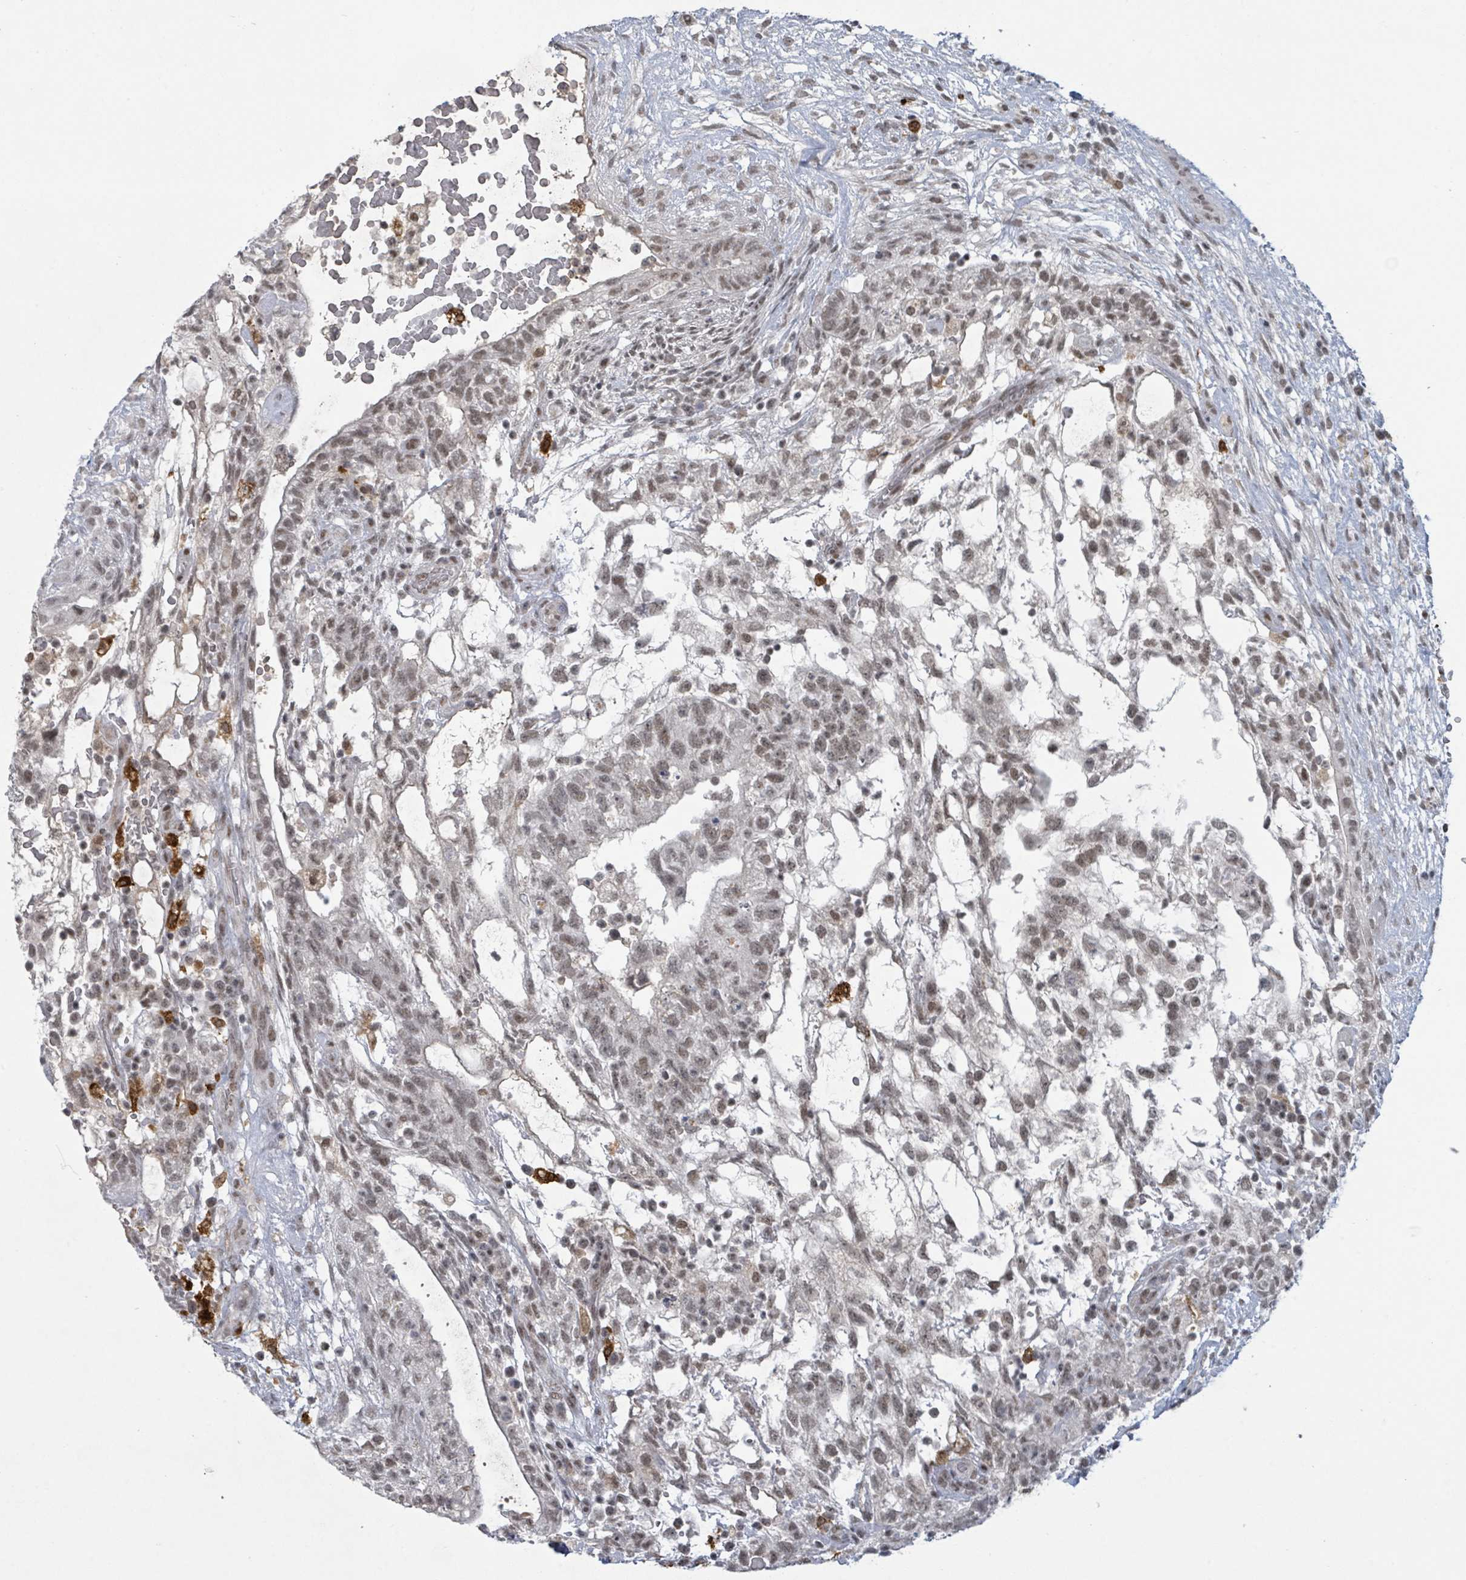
{"staining": {"intensity": "weak", "quantity": ">75%", "location": "nuclear"}, "tissue": "testis cancer", "cell_type": "Tumor cells", "image_type": "cancer", "snomed": [{"axis": "morphology", "description": "Normal tissue, NOS"}, {"axis": "morphology", "description": "Carcinoma, Embryonal, NOS"}, {"axis": "topography", "description": "Testis"}], "caption": "Immunohistochemistry (IHC) of testis embryonal carcinoma reveals low levels of weak nuclear positivity in about >75% of tumor cells. The protein of interest is shown in brown color, while the nuclei are stained blue.", "gene": "BANP", "patient": {"sex": "male", "age": 32}}